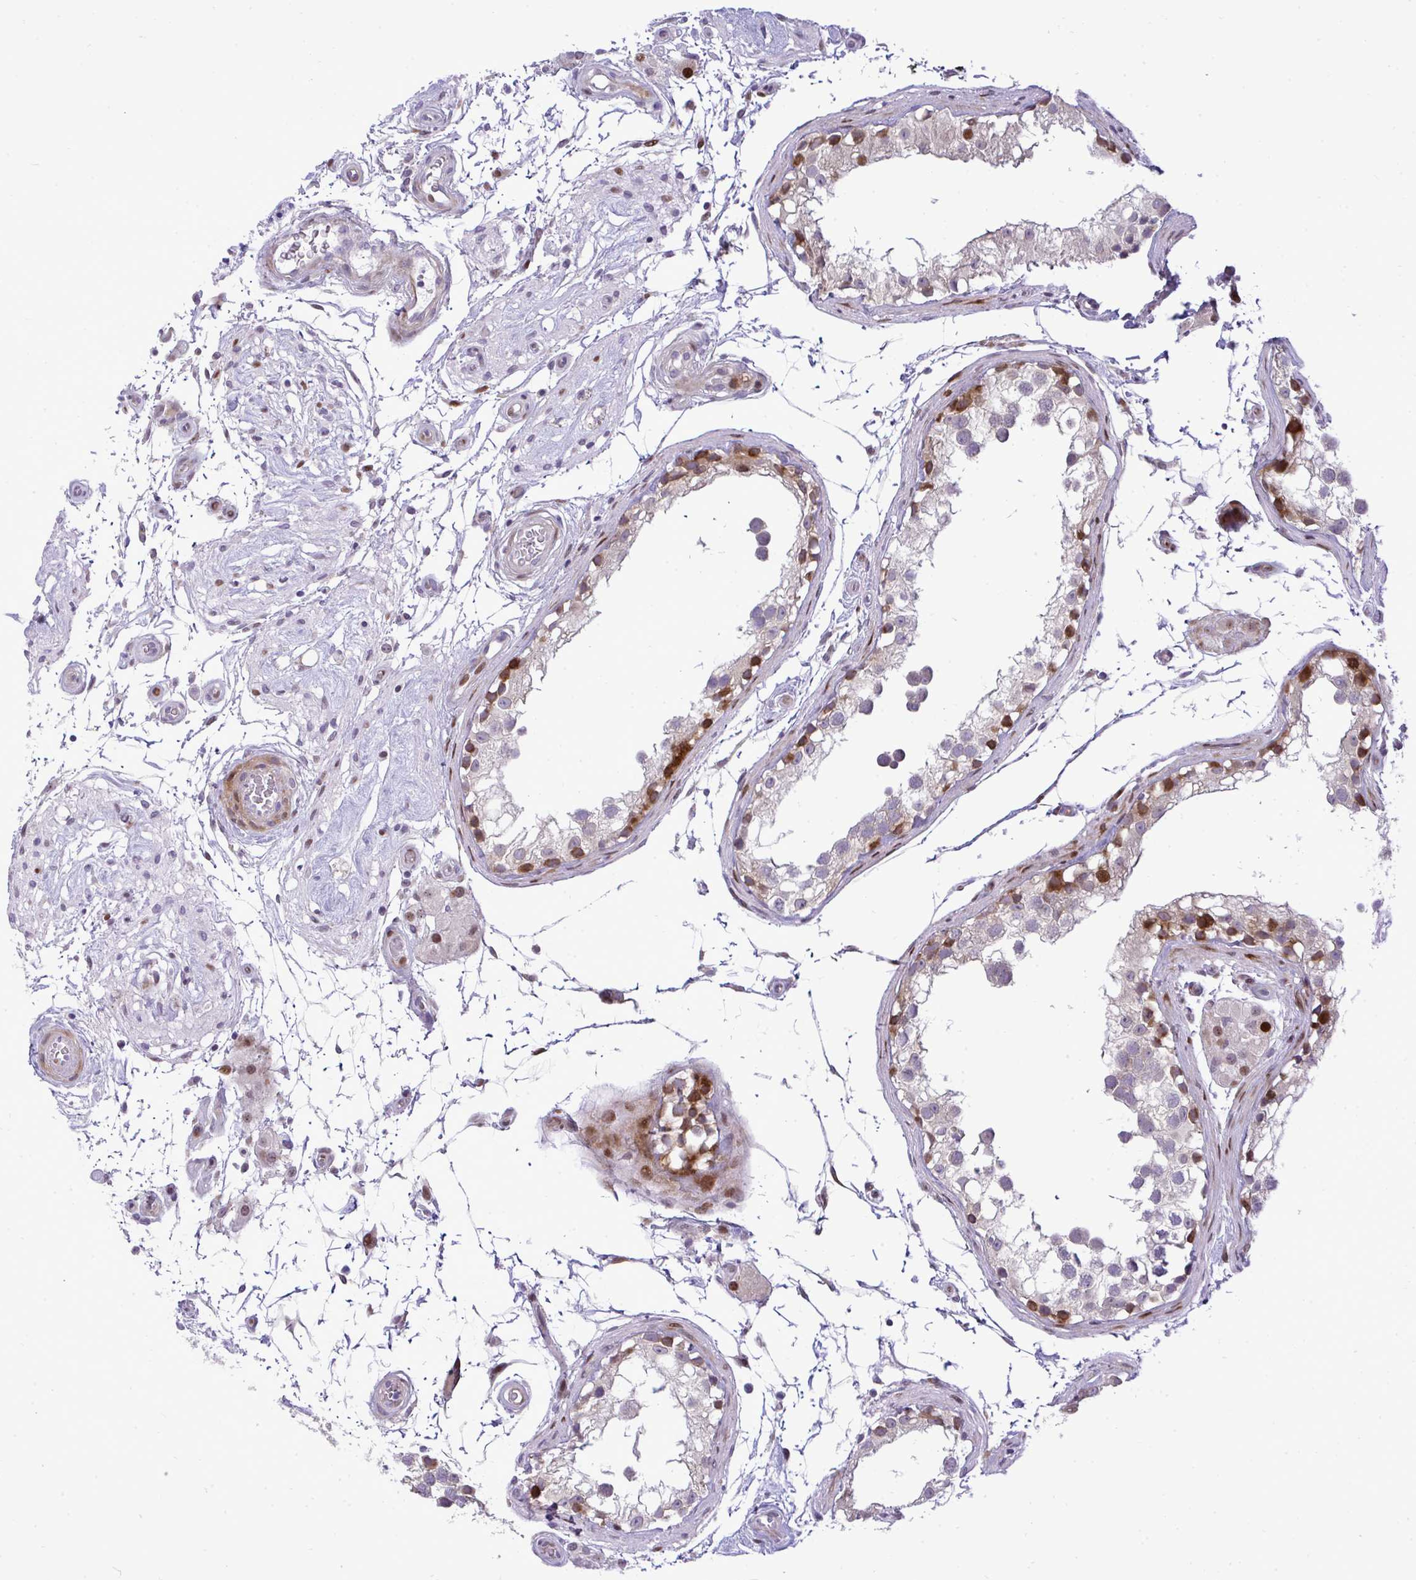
{"staining": {"intensity": "moderate", "quantity": "<25%", "location": "cytoplasmic/membranous,nuclear"}, "tissue": "testis", "cell_type": "Cells in seminiferous ducts", "image_type": "normal", "snomed": [{"axis": "morphology", "description": "Normal tissue, NOS"}, {"axis": "morphology", "description": "Seminoma, NOS"}, {"axis": "topography", "description": "Testis"}], "caption": "Moderate cytoplasmic/membranous,nuclear staining for a protein is present in about <25% of cells in seminiferous ducts of normal testis using immunohistochemistry (IHC).", "gene": "CASTOR2", "patient": {"sex": "male", "age": 65}}